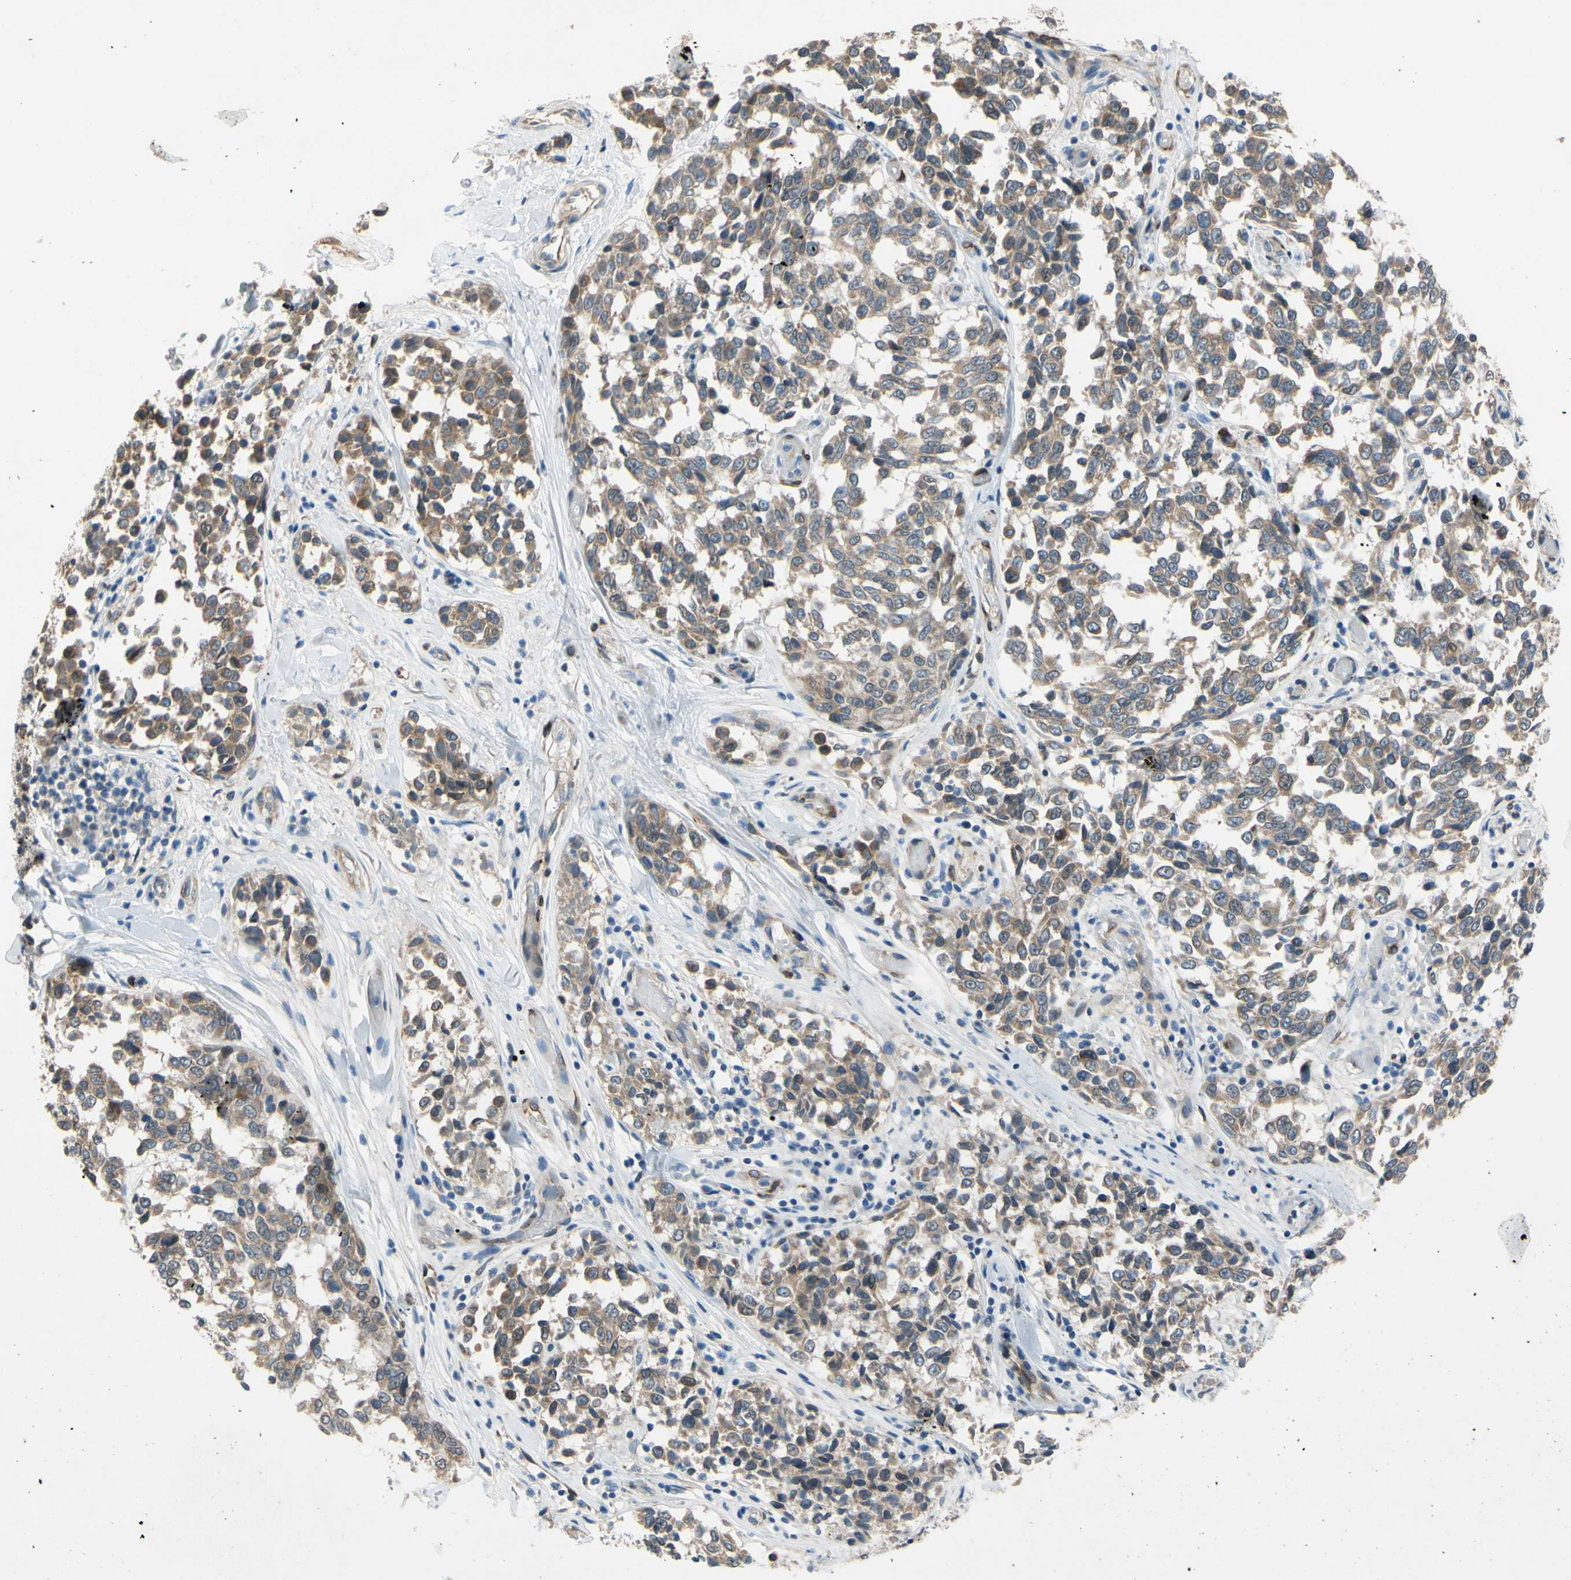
{"staining": {"intensity": "weak", "quantity": ">75%", "location": "cytoplasmic/membranous"}, "tissue": "melanoma", "cell_type": "Tumor cells", "image_type": "cancer", "snomed": [{"axis": "morphology", "description": "Malignant melanoma, NOS"}, {"axis": "topography", "description": "Skin"}], "caption": "Human malignant melanoma stained for a protein (brown) shows weak cytoplasmic/membranous positive staining in about >75% of tumor cells.", "gene": "PRXL2A", "patient": {"sex": "female", "age": 64}}